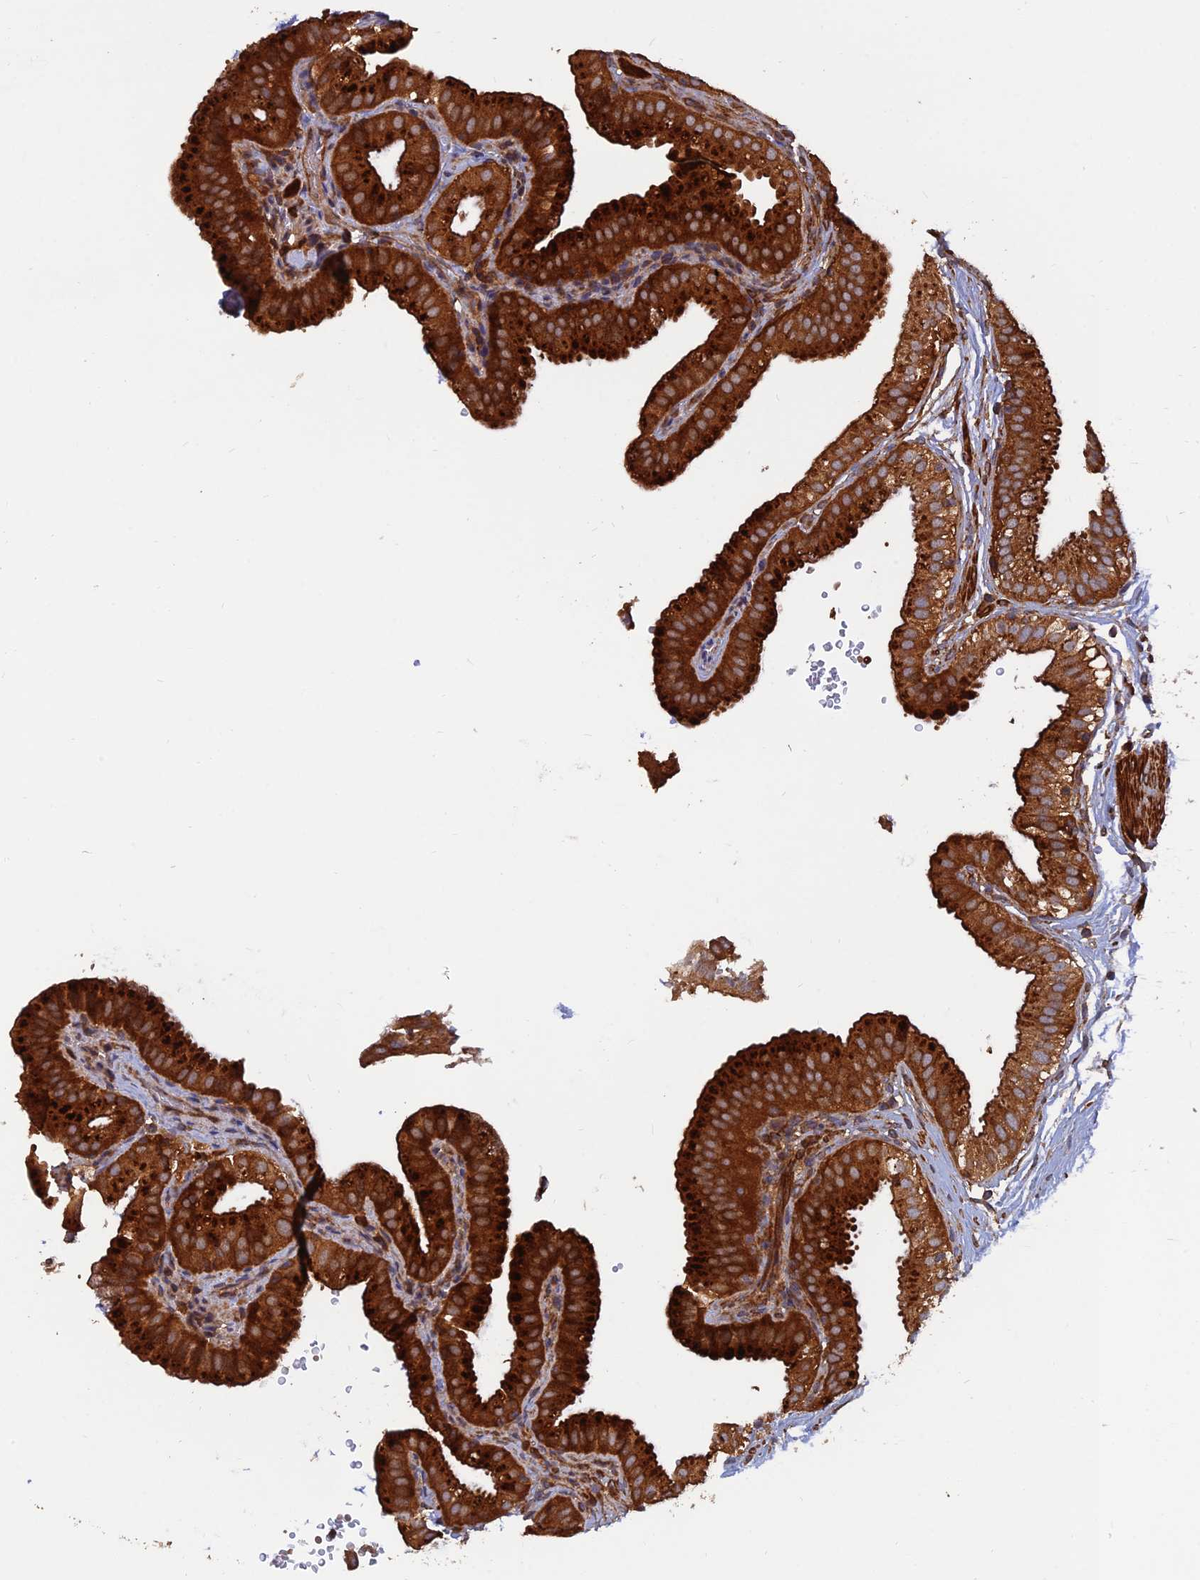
{"staining": {"intensity": "strong", "quantity": ">75%", "location": "cytoplasmic/membranous"}, "tissue": "gallbladder", "cell_type": "Glandular cells", "image_type": "normal", "snomed": [{"axis": "morphology", "description": "Normal tissue, NOS"}, {"axis": "topography", "description": "Gallbladder"}], "caption": "IHC photomicrograph of benign gallbladder: gallbladder stained using IHC displays high levels of strong protein expression localized specifically in the cytoplasmic/membranous of glandular cells, appearing as a cytoplasmic/membranous brown color.", "gene": "RELCH", "patient": {"sex": "female", "age": 61}}